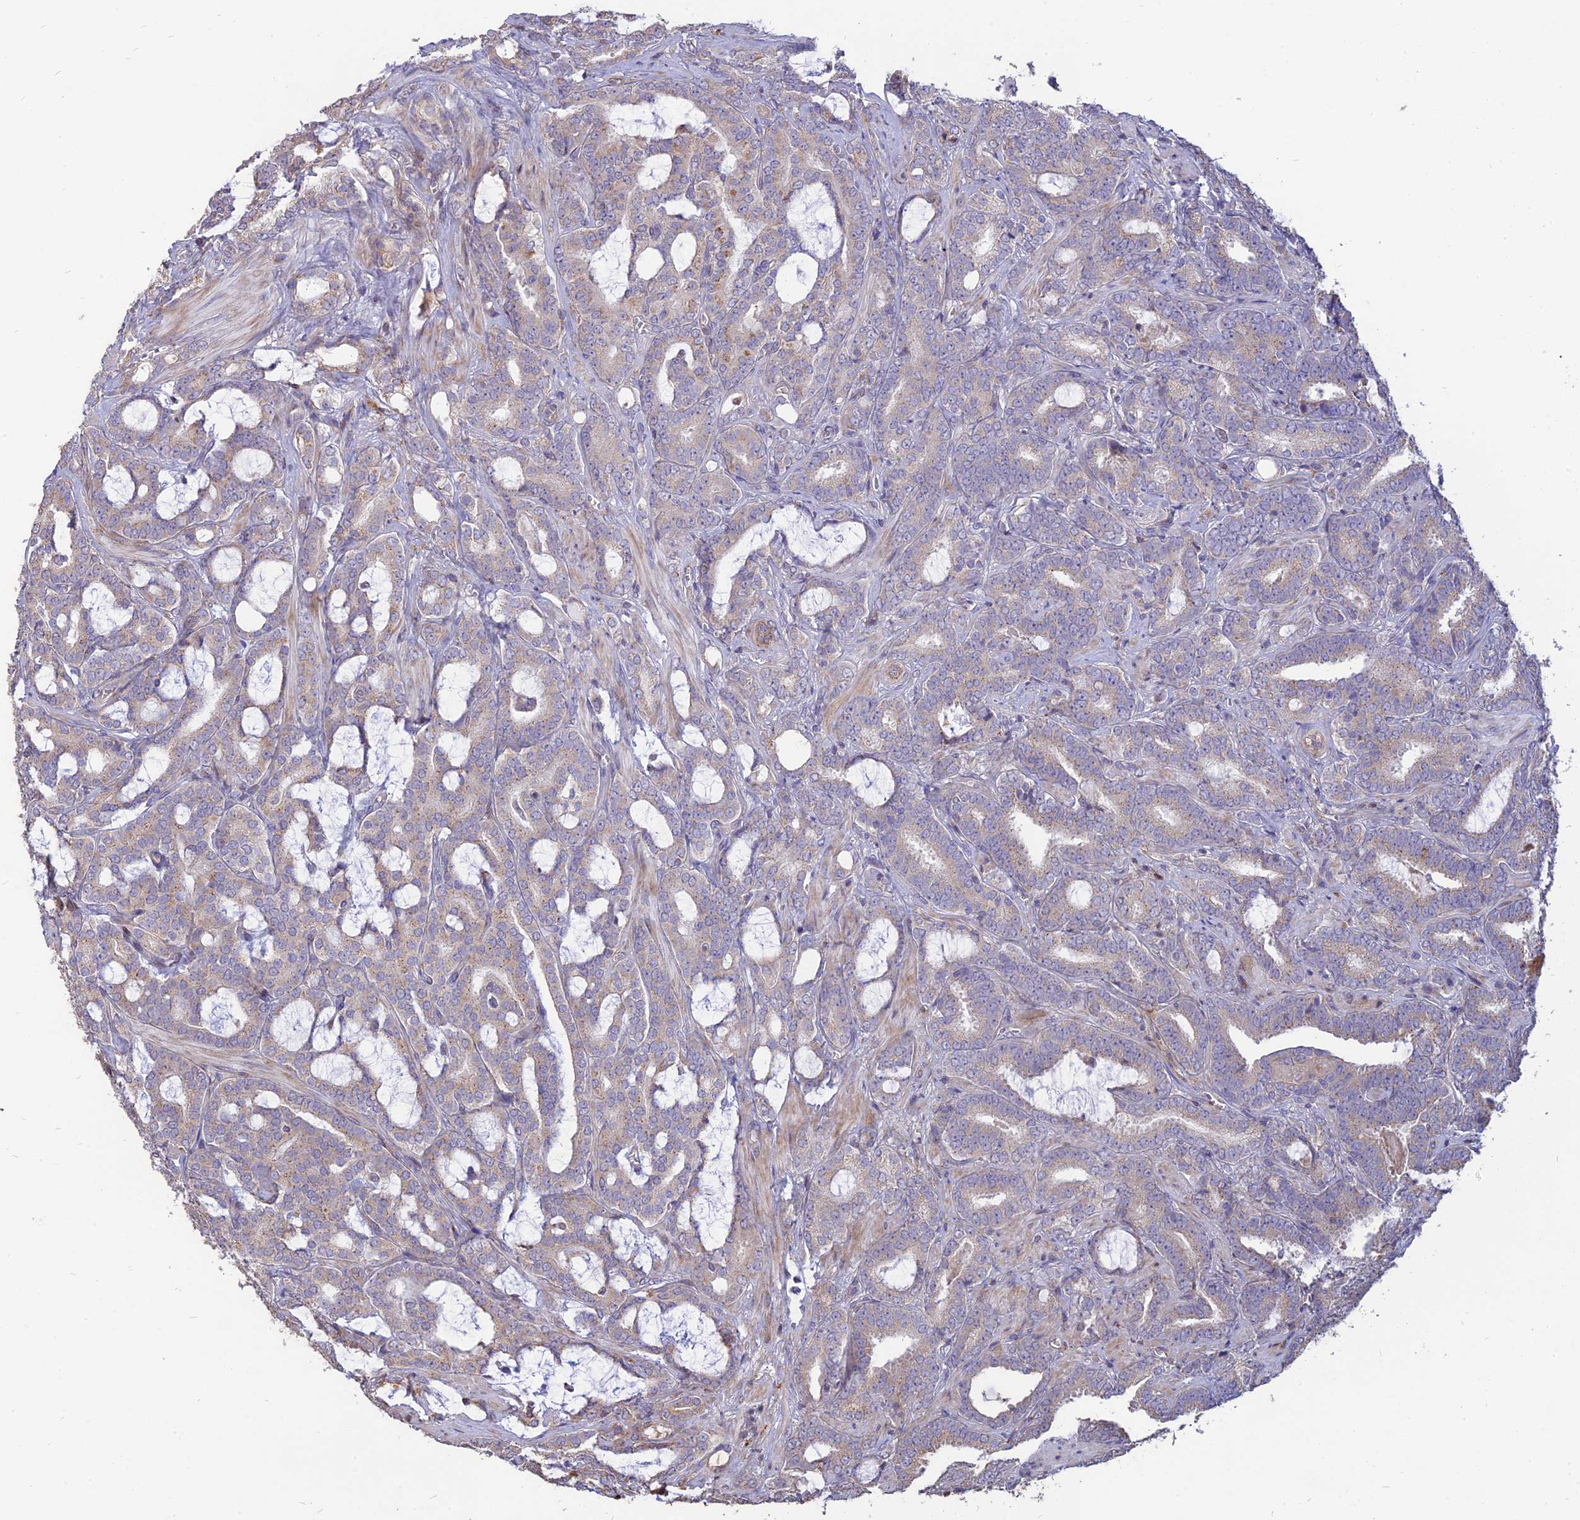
{"staining": {"intensity": "weak", "quantity": "<25%", "location": "cytoplasmic/membranous"}, "tissue": "prostate cancer", "cell_type": "Tumor cells", "image_type": "cancer", "snomed": [{"axis": "morphology", "description": "Adenocarcinoma, High grade"}, {"axis": "topography", "description": "Prostate and seminal vesicle, NOS"}], "caption": "The micrograph demonstrates no significant expression in tumor cells of prostate high-grade adenocarcinoma.", "gene": "ST3GAL6", "patient": {"sex": "male", "age": 67}}